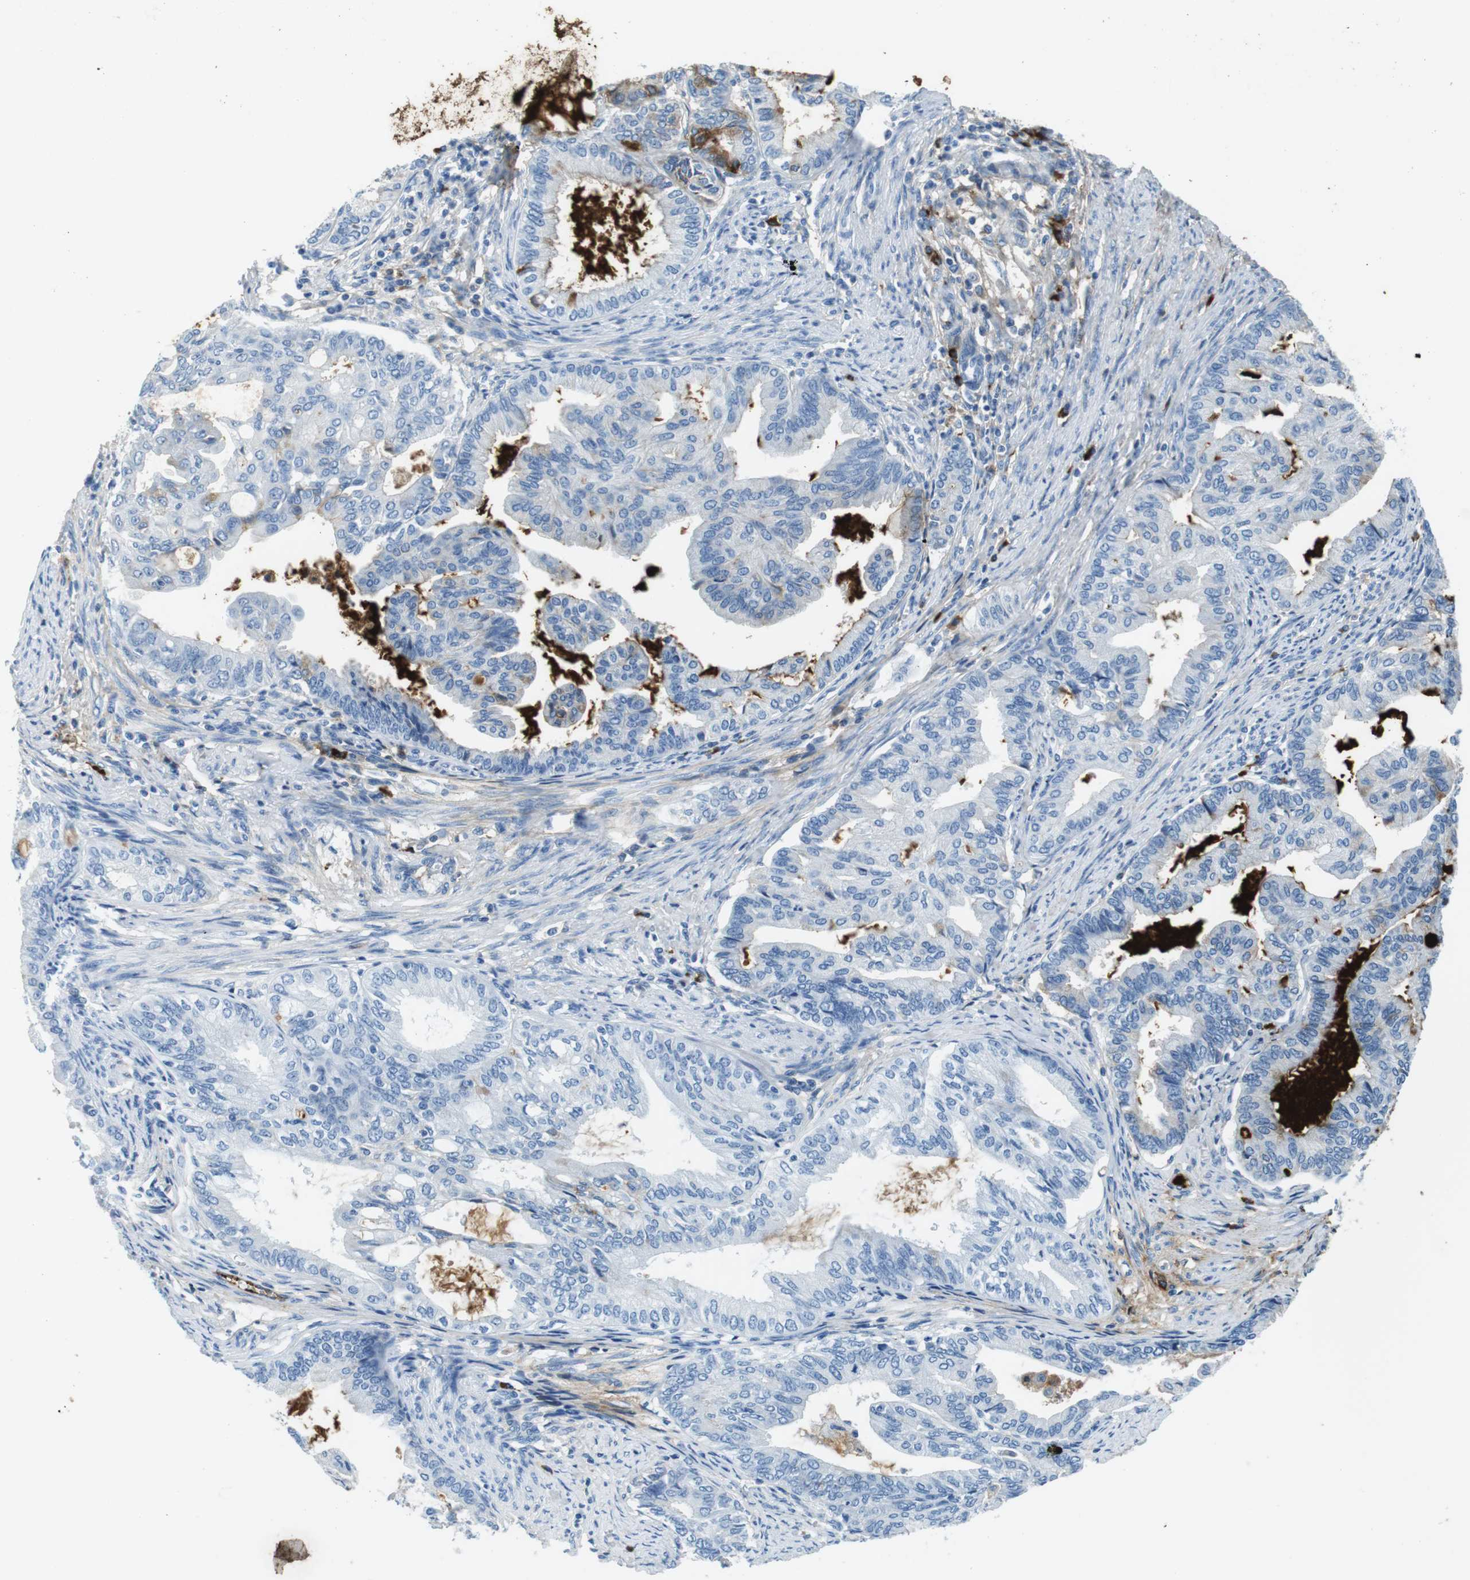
{"staining": {"intensity": "negative", "quantity": "none", "location": "none"}, "tissue": "endometrial cancer", "cell_type": "Tumor cells", "image_type": "cancer", "snomed": [{"axis": "morphology", "description": "Adenocarcinoma, NOS"}, {"axis": "topography", "description": "Endometrium"}], "caption": "Immunohistochemistry (IHC) photomicrograph of endometrial adenocarcinoma stained for a protein (brown), which demonstrates no expression in tumor cells. (Brightfield microscopy of DAB (3,3'-diaminobenzidine) immunohistochemistry (IHC) at high magnification).", "gene": "IGKC", "patient": {"sex": "female", "age": 86}}